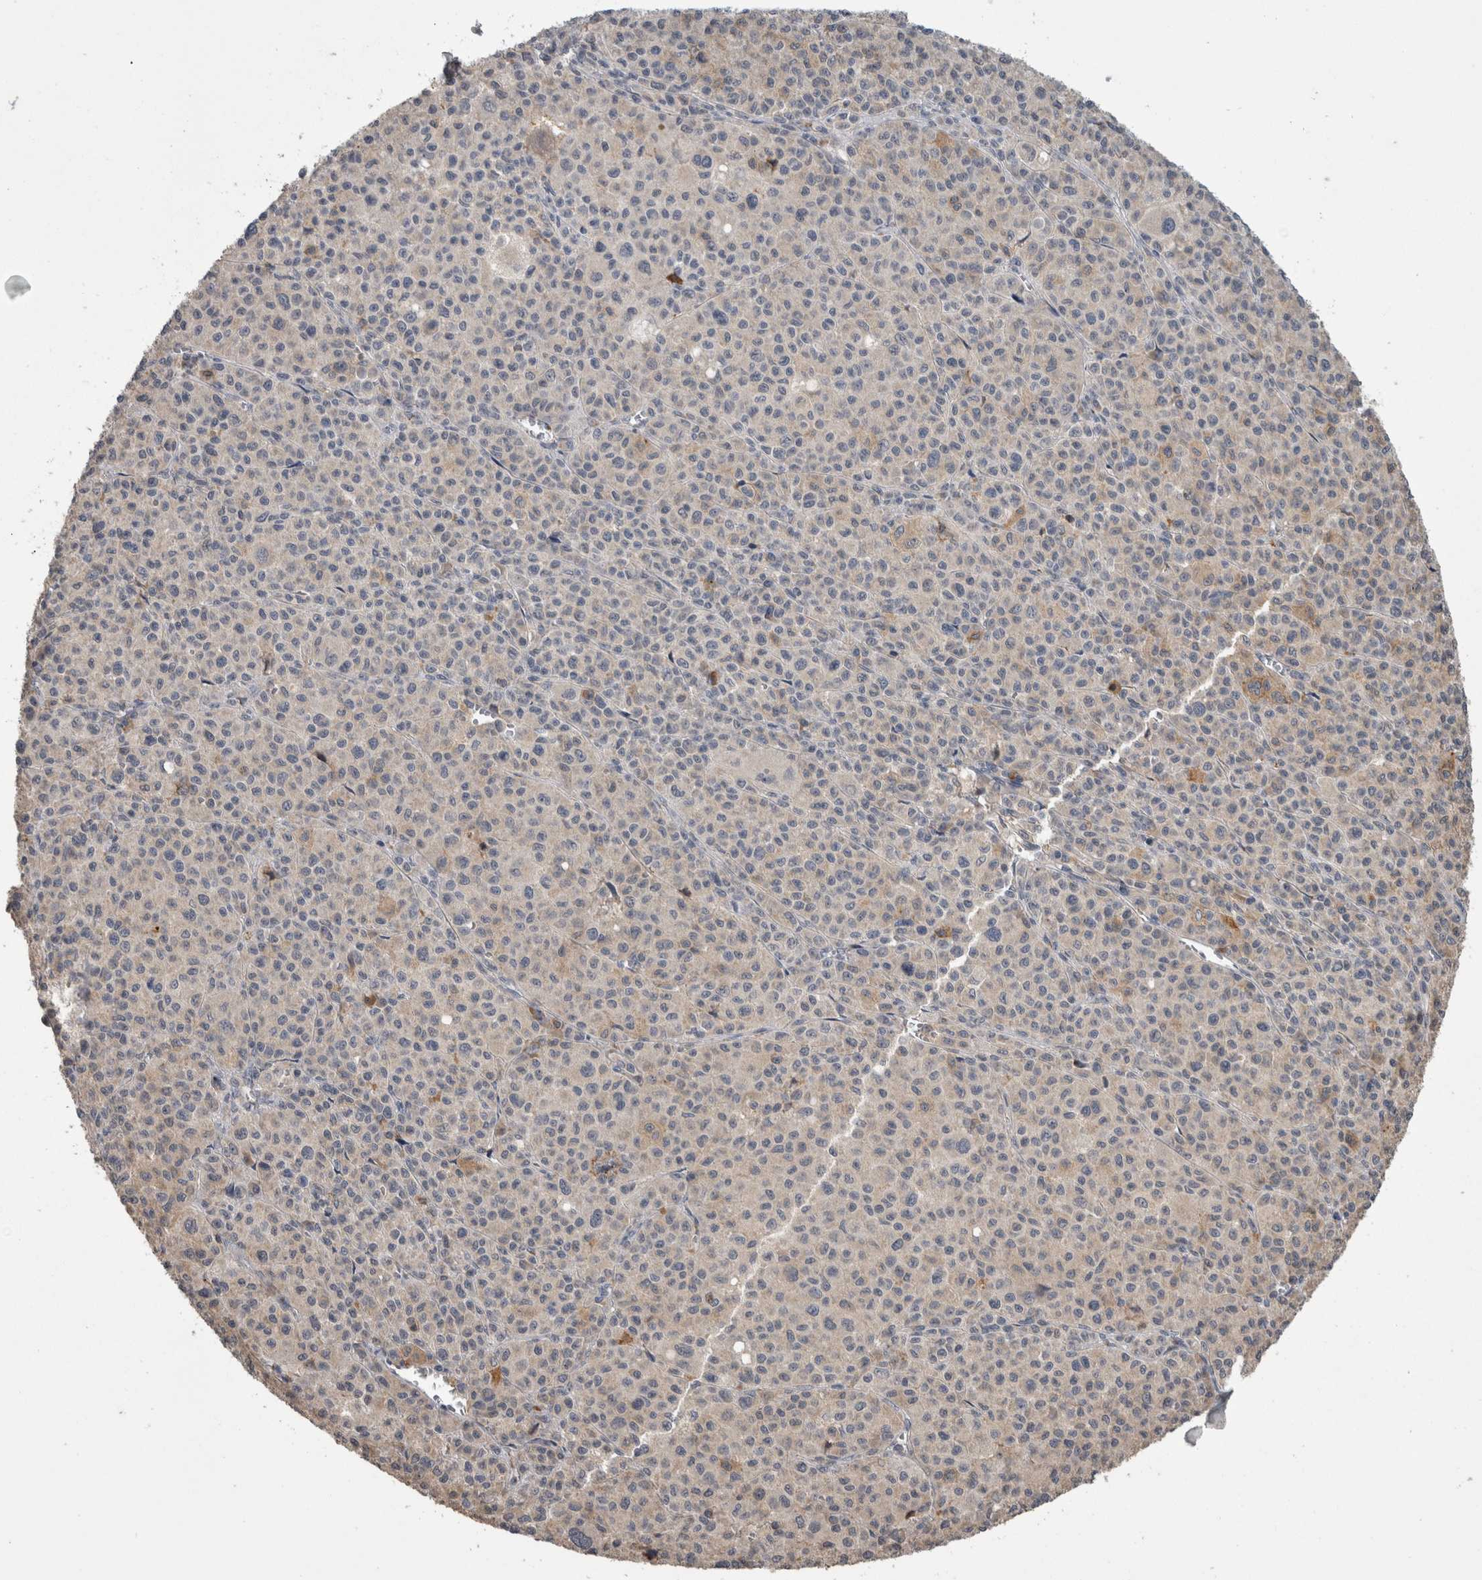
{"staining": {"intensity": "negative", "quantity": "none", "location": "none"}, "tissue": "melanoma", "cell_type": "Tumor cells", "image_type": "cancer", "snomed": [{"axis": "morphology", "description": "Malignant melanoma, Metastatic site"}, {"axis": "topography", "description": "Skin"}], "caption": "Image shows no significant protein positivity in tumor cells of melanoma.", "gene": "ANXA13", "patient": {"sex": "female", "age": 74}}